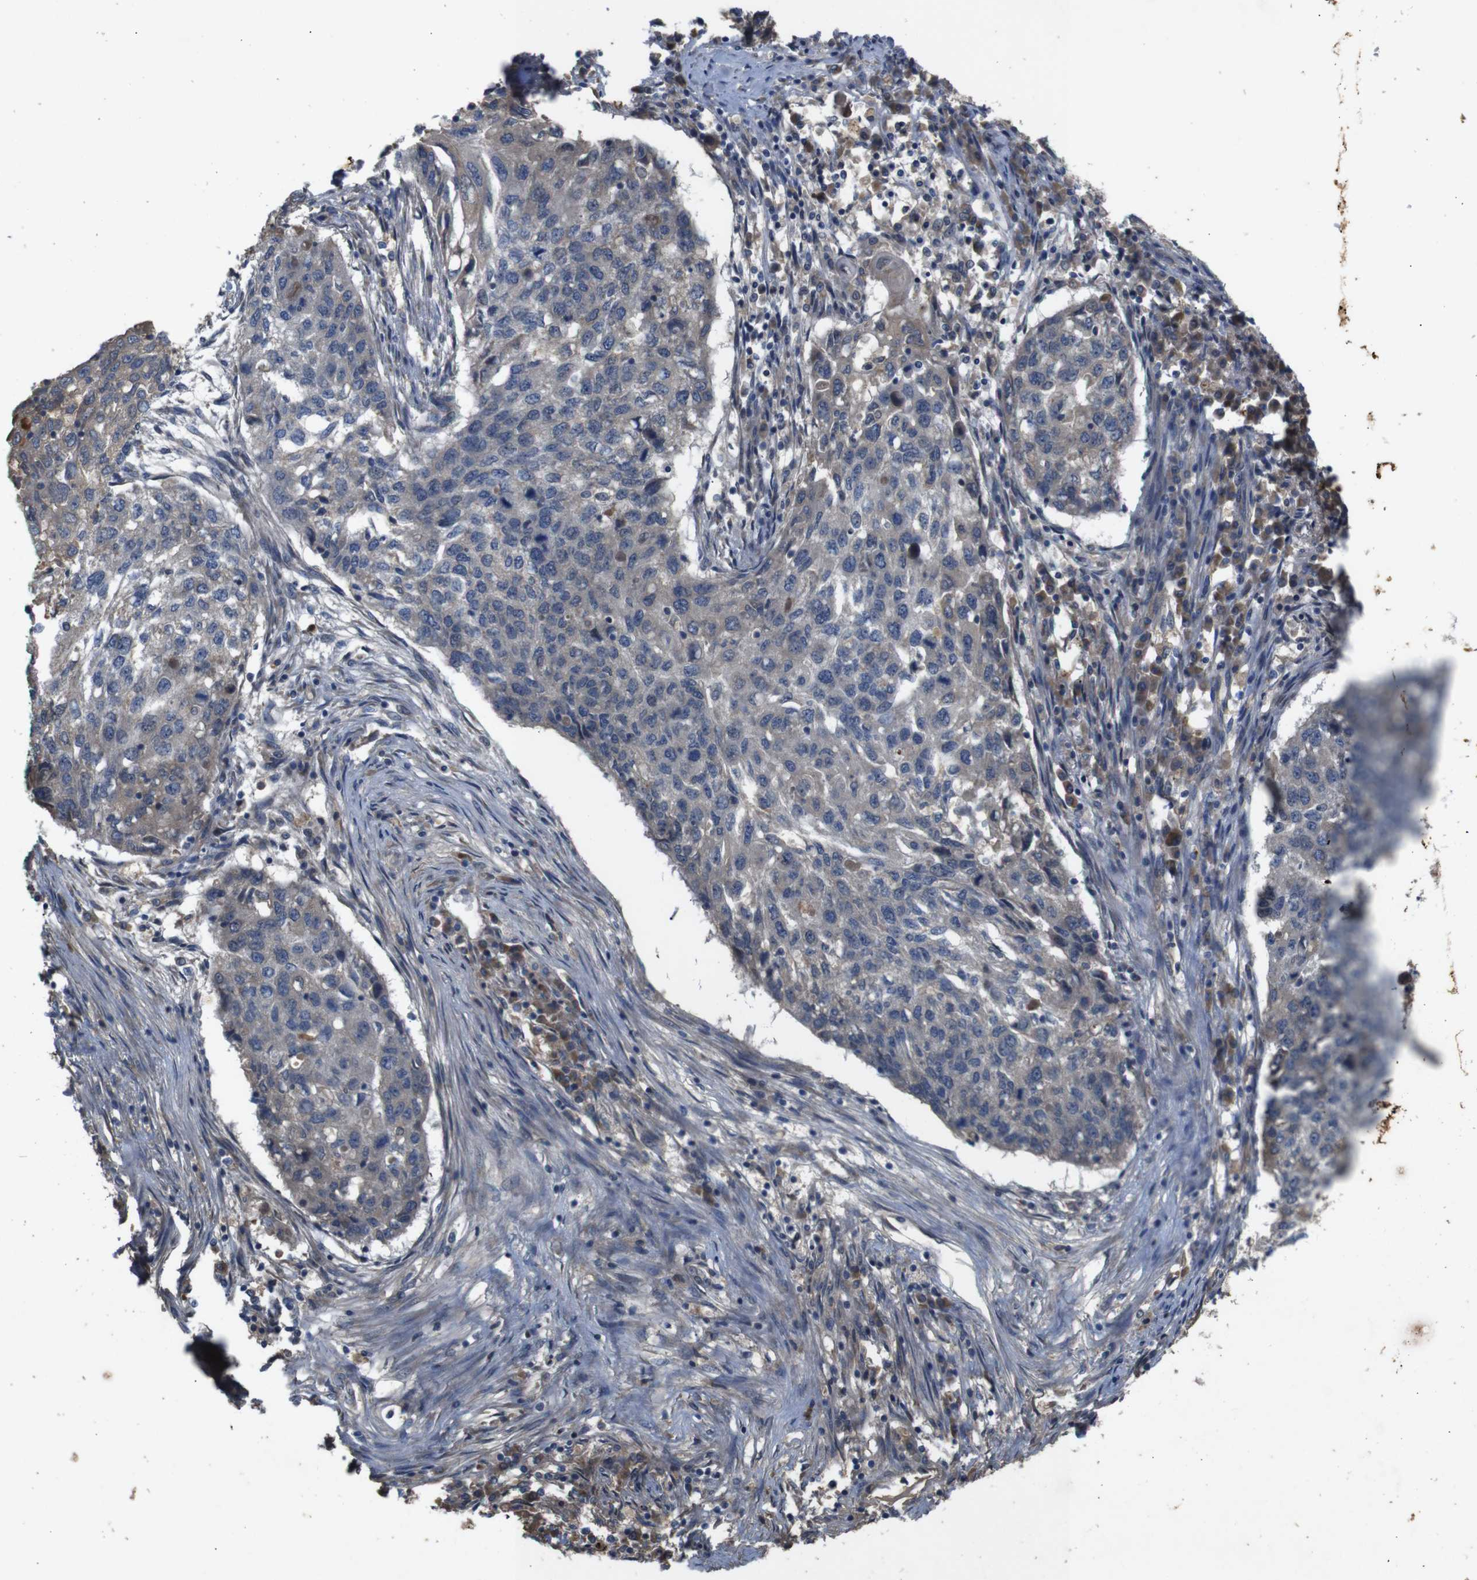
{"staining": {"intensity": "weak", "quantity": "25%-75%", "location": "cytoplasmic/membranous"}, "tissue": "lung cancer", "cell_type": "Tumor cells", "image_type": "cancer", "snomed": [{"axis": "morphology", "description": "Squamous cell carcinoma, NOS"}, {"axis": "topography", "description": "Lung"}], "caption": "IHC (DAB) staining of lung squamous cell carcinoma reveals weak cytoplasmic/membranous protein positivity in about 25%-75% of tumor cells.", "gene": "PTPN1", "patient": {"sex": "female", "age": 63}}